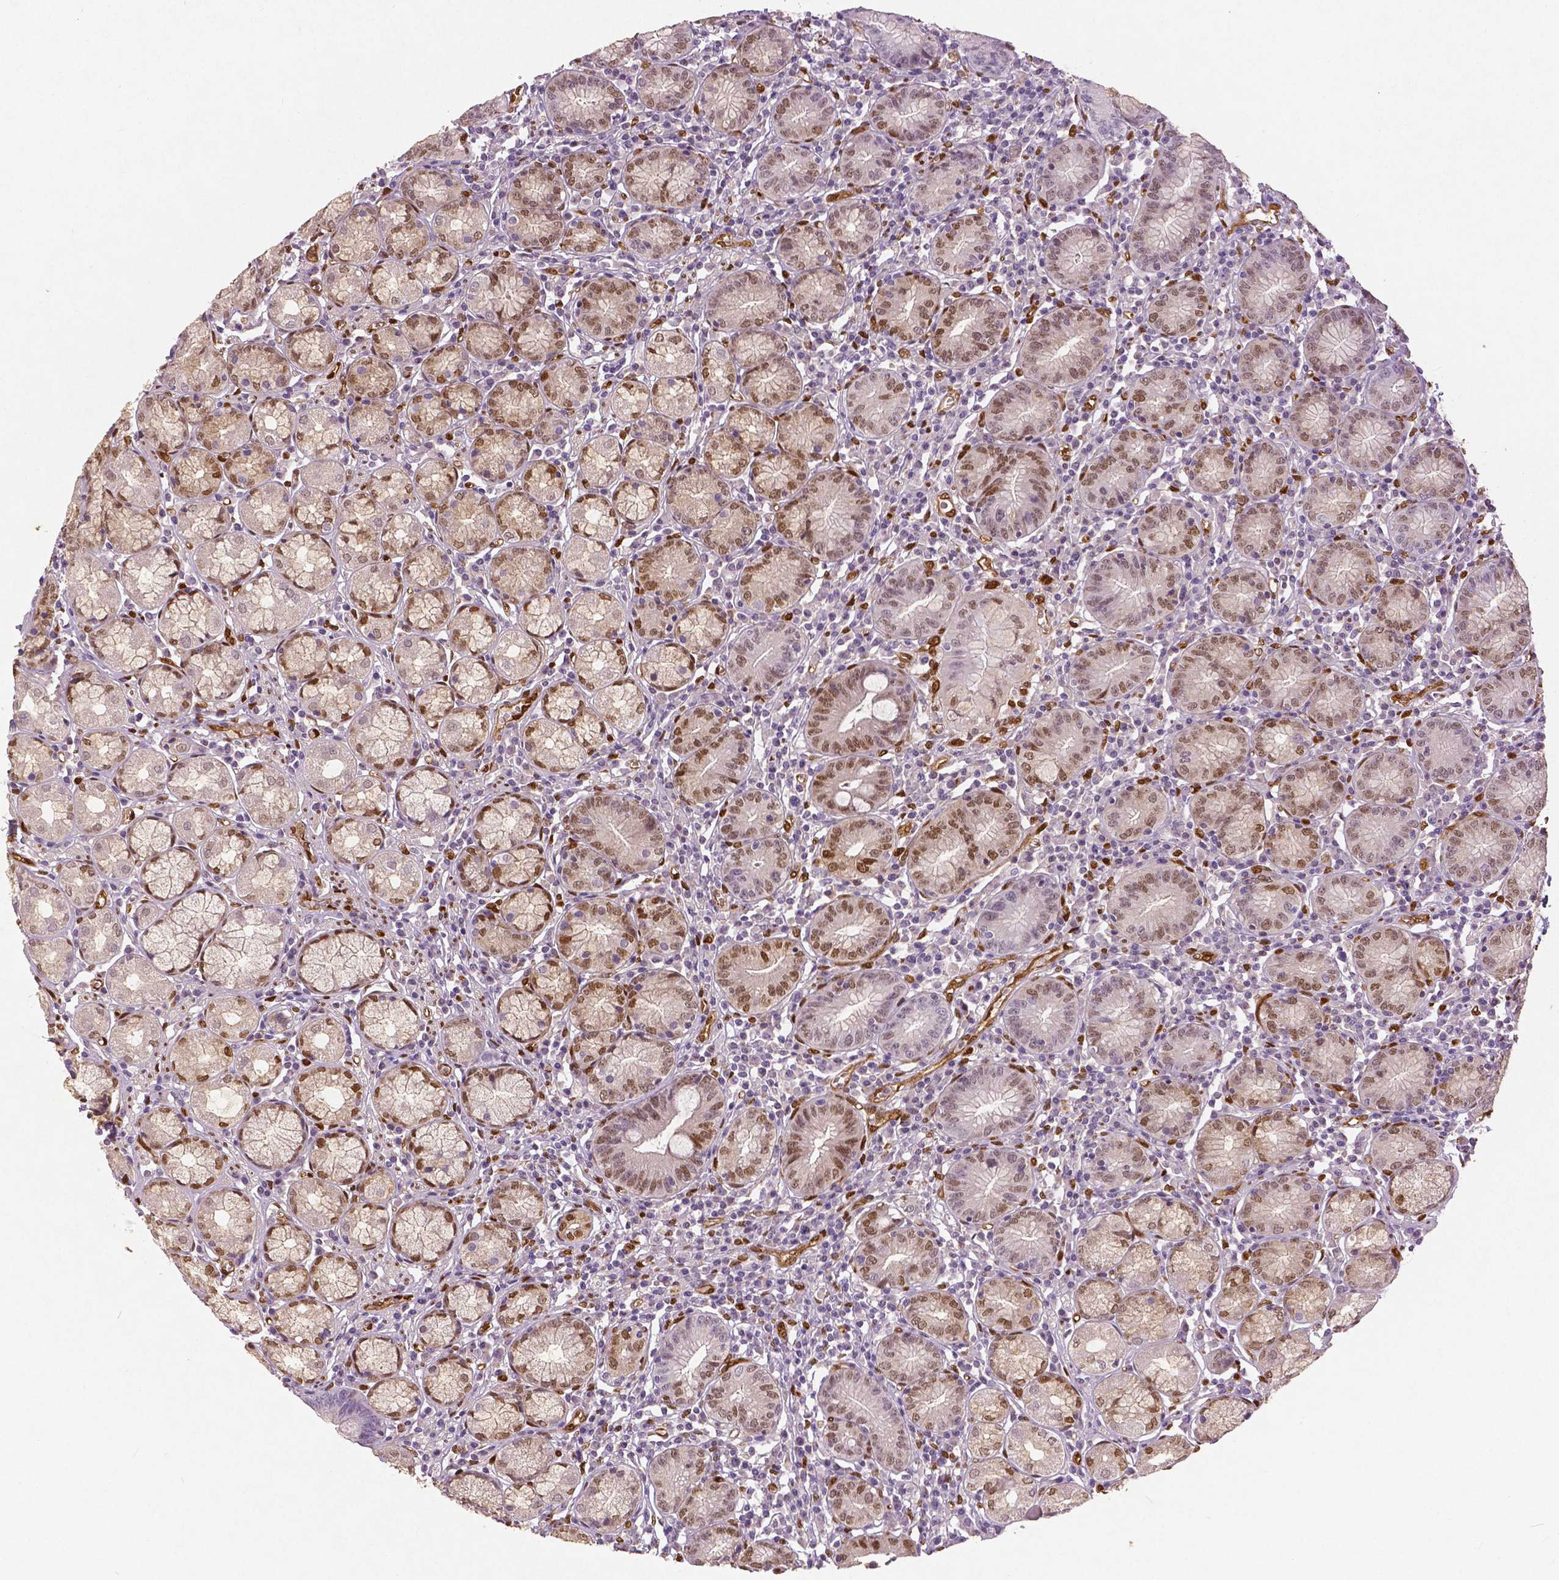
{"staining": {"intensity": "moderate", "quantity": ">75%", "location": "nuclear"}, "tissue": "stomach", "cell_type": "Glandular cells", "image_type": "normal", "snomed": [{"axis": "morphology", "description": "Normal tissue, NOS"}, {"axis": "topography", "description": "Stomach"}], "caption": "An IHC micrograph of benign tissue is shown. Protein staining in brown highlights moderate nuclear positivity in stomach within glandular cells. (DAB (3,3'-diaminobenzidine) IHC with brightfield microscopy, high magnification).", "gene": "WWTR1", "patient": {"sex": "male", "age": 55}}